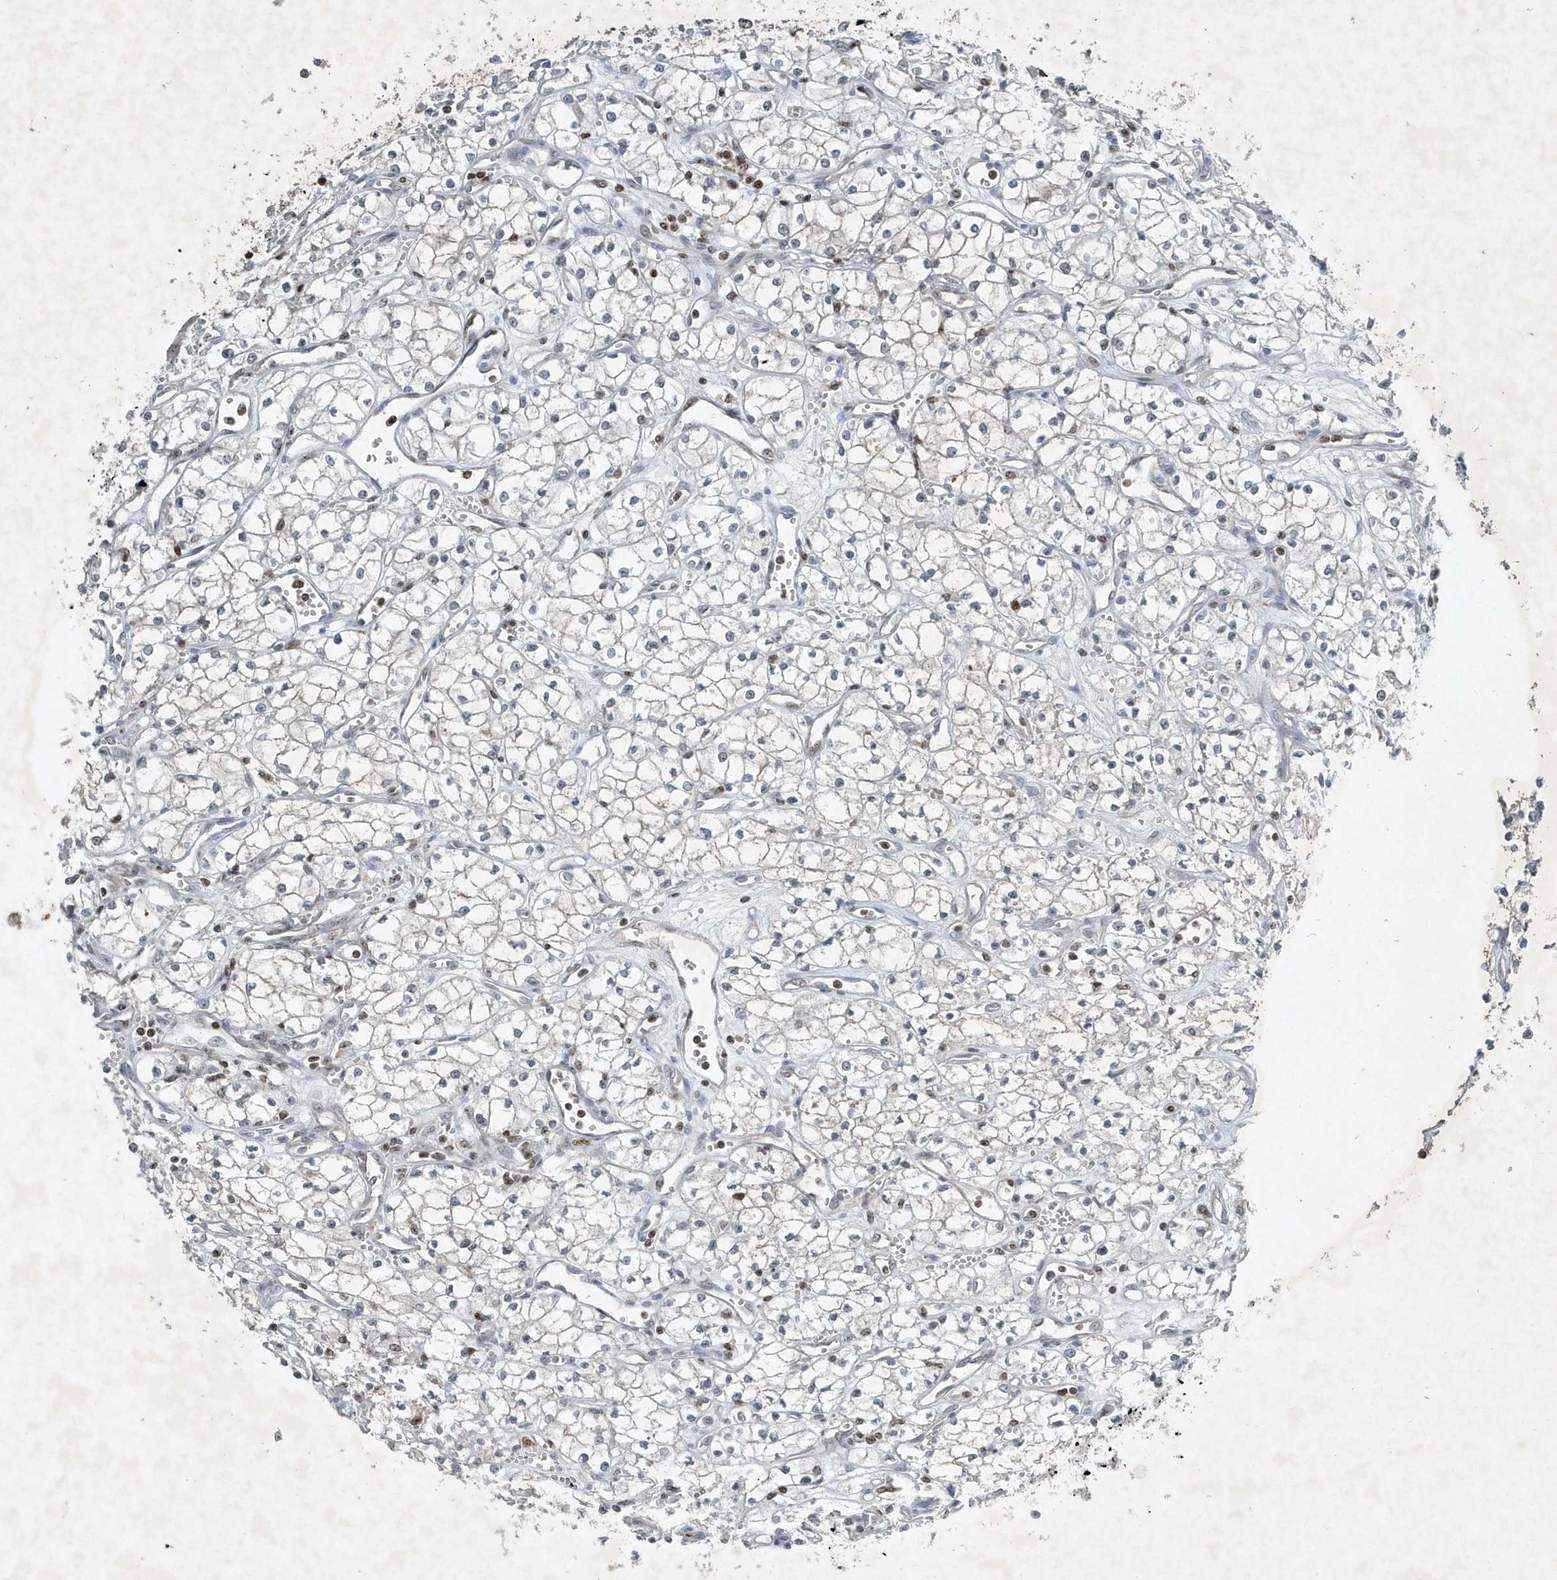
{"staining": {"intensity": "negative", "quantity": "none", "location": "none"}, "tissue": "renal cancer", "cell_type": "Tumor cells", "image_type": "cancer", "snomed": [{"axis": "morphology", "description": "Adenocarcinoma, NOS"}, {"axis": "topography", "description": "Kidney"}], "caption": "Immunohistochemistry of human renal adenocarcinoma shows no staining in tumor cells. (DAB immunohistochemistry, high magnification).", "gene": "QTRT2", "patient": {"sex": "male", "age": 59}}